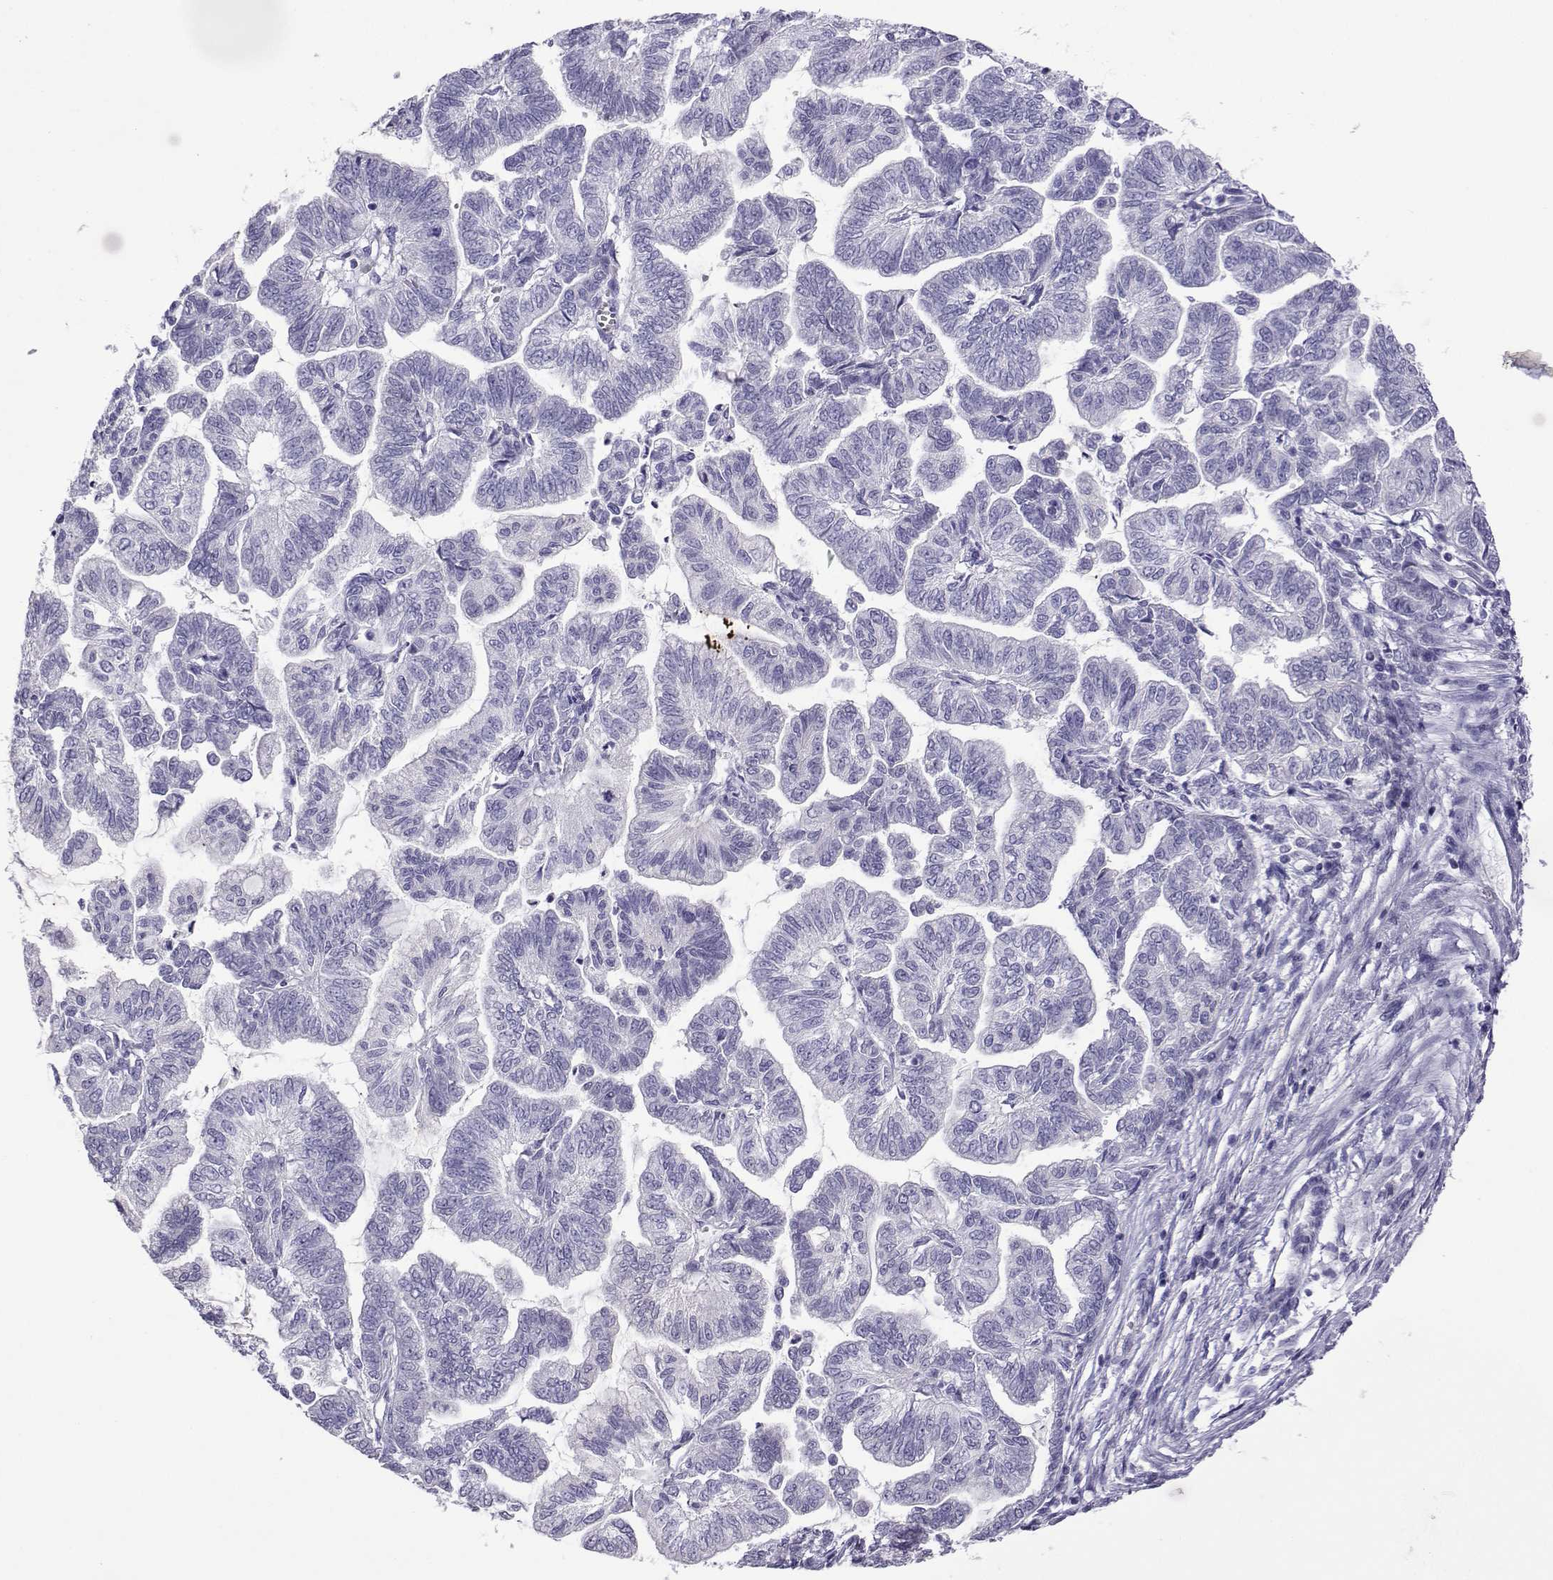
{"staining": {"intensity": "negative", "quantity": "none", "location": "none"}, "tissue": "stomach cancer", "cell_type": "Tumor cells", "image_type": "cancer", "snomed": [{"axis": "morphology", "description": "Adenocarcinoma, NOS"}, {"axis": "topography", "description": "Stomach"}], "caption": "Immunohistochemistry (IHC) of human adenocarcinoma (stomach) demonstrates no staining in tumor cells.", "gene": "CFAP70", "patient": {"sex": "male", "age": 83}}